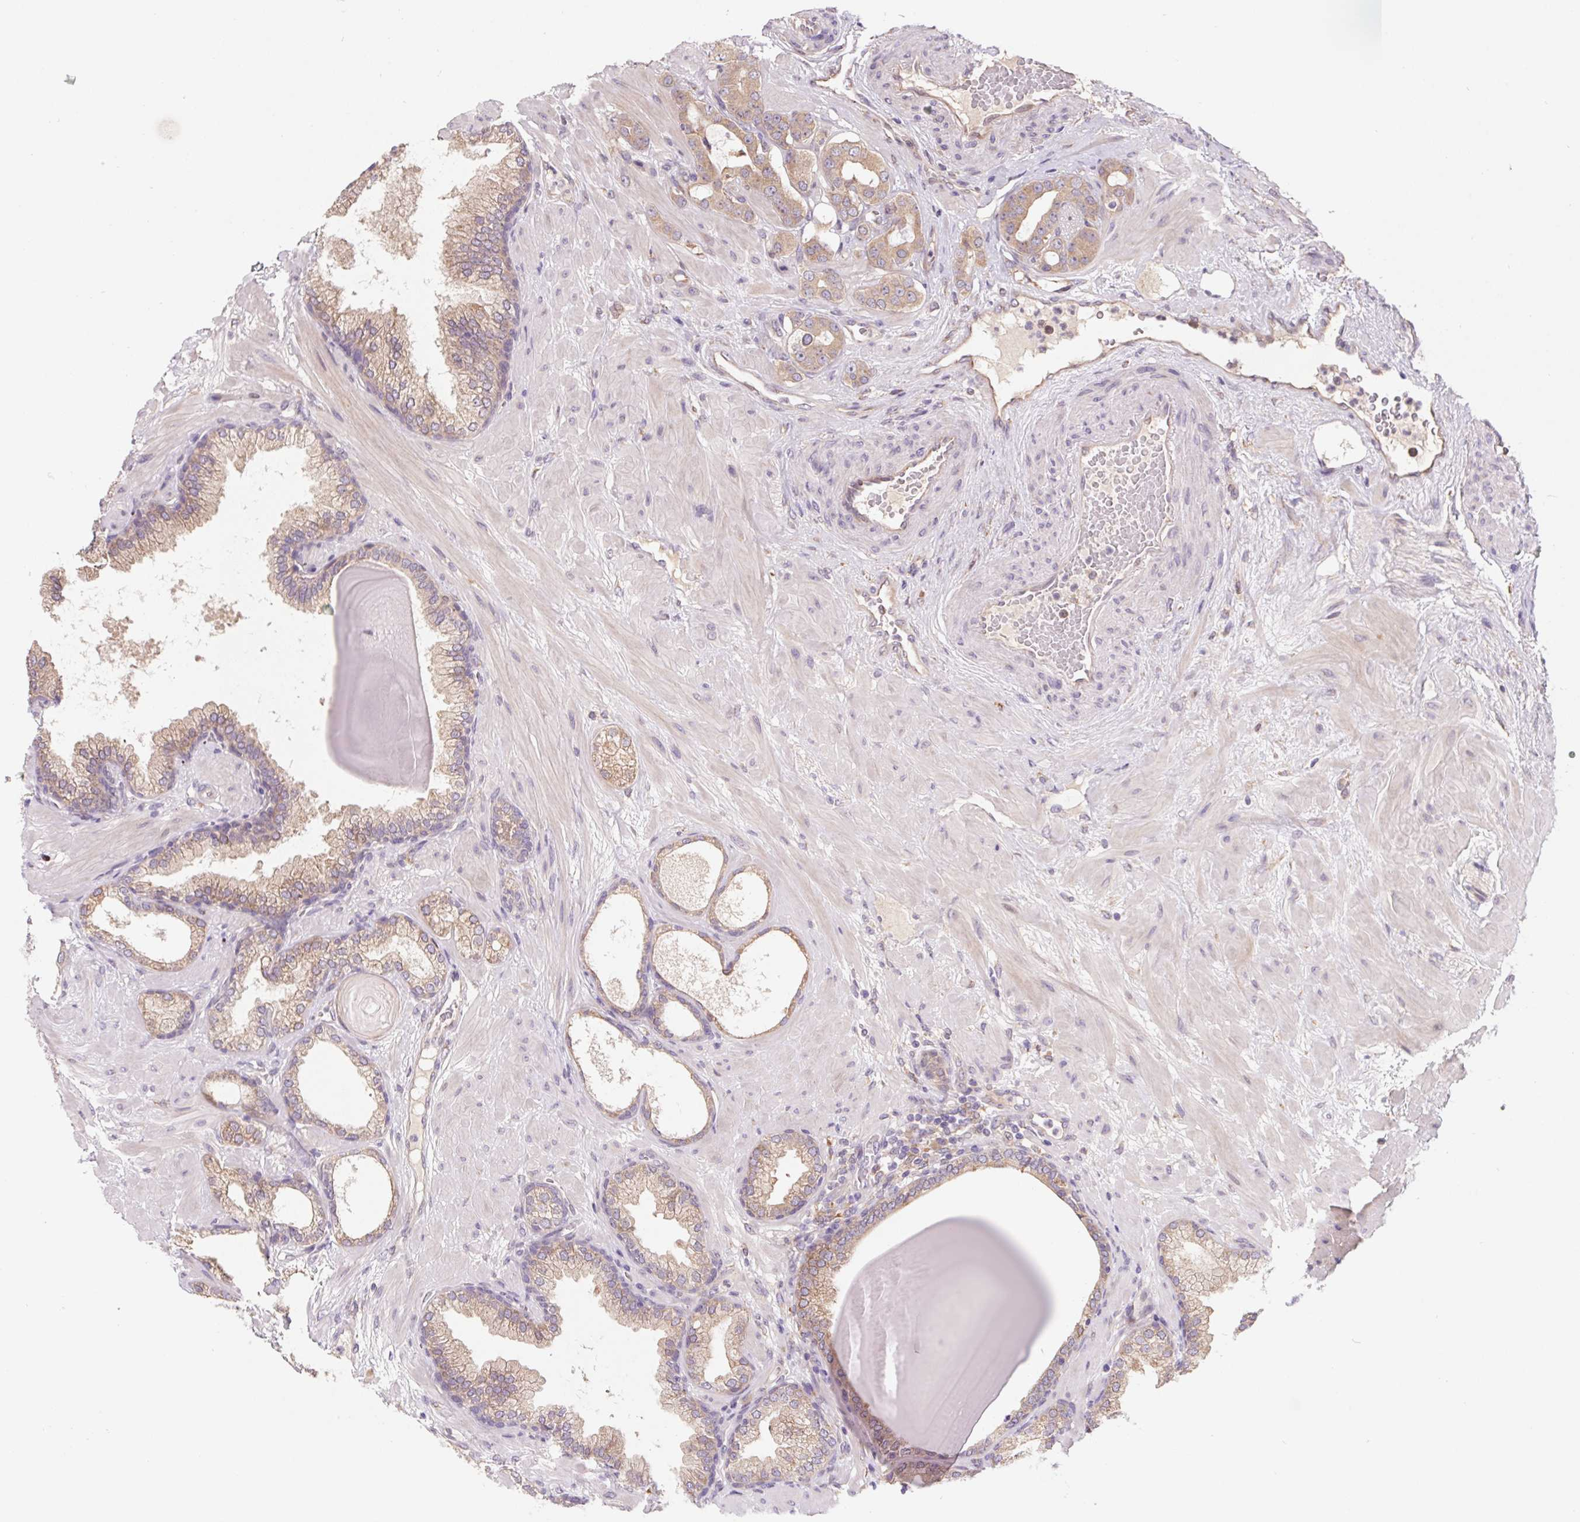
{"staining": {"intensity": "moderate", "quantity": ">75%", "location": "cytoplasmic/membranous"}, "tissue": "prostate cancer", "cell_type": "Tumor cells", "image_type": "cancer", "snomed": [{"axis": "morphology", "description": "Adenocarcinoma, Low grade"}, {"axis": "topography", "description": "Prostate"}], "caption": "Prostate cancer tissue displays moderate cytoplasmic/membranous positivity in approximately >75% of tumor cells, visualized by immunohistochemistry. (brown staining indicates protein expression, while blue staining denotes nuclei).", "gene": "KLHL20", "patient": {"sex": "male", "age": 57}}